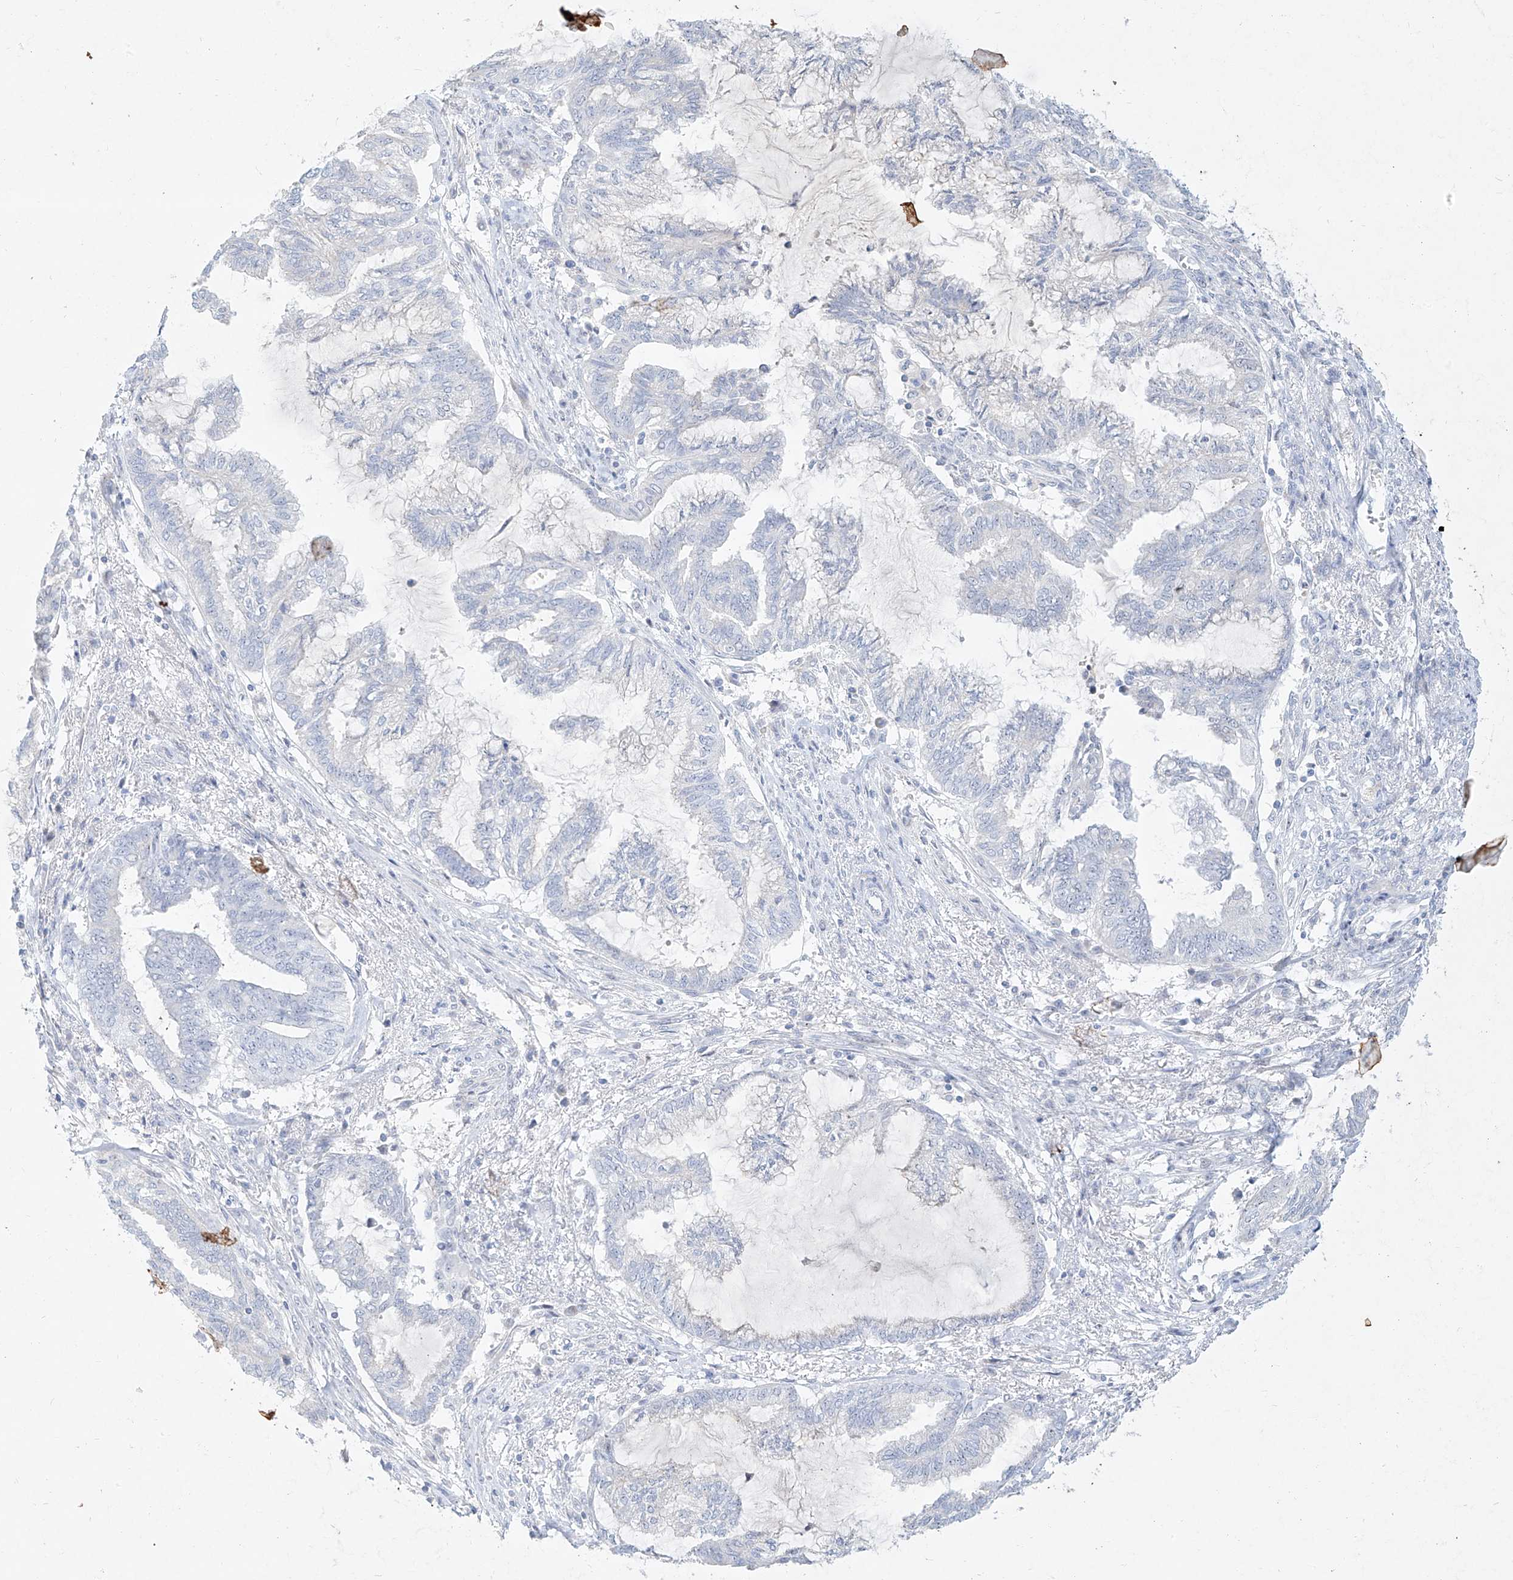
{"staining": {"intensity": "negative", "quantity": "none", "location": "none"}, "tissue": "endometrial cancer", "cell_type": "Tumor cells", "image_type": "cancer", "snomed": [{"axis": "morphology", "description": "Adenocarcinoma, NOS"}, {"axis": "topography", "description": "Endometrium"}], "caption": "Human endometrial adenocarcinoma stained for a protein using immunohistochemistry (IHC) reveals no staining in tumor cells.", "gene": "SNU13", "patient": {"sex": "female", "age": 86}}